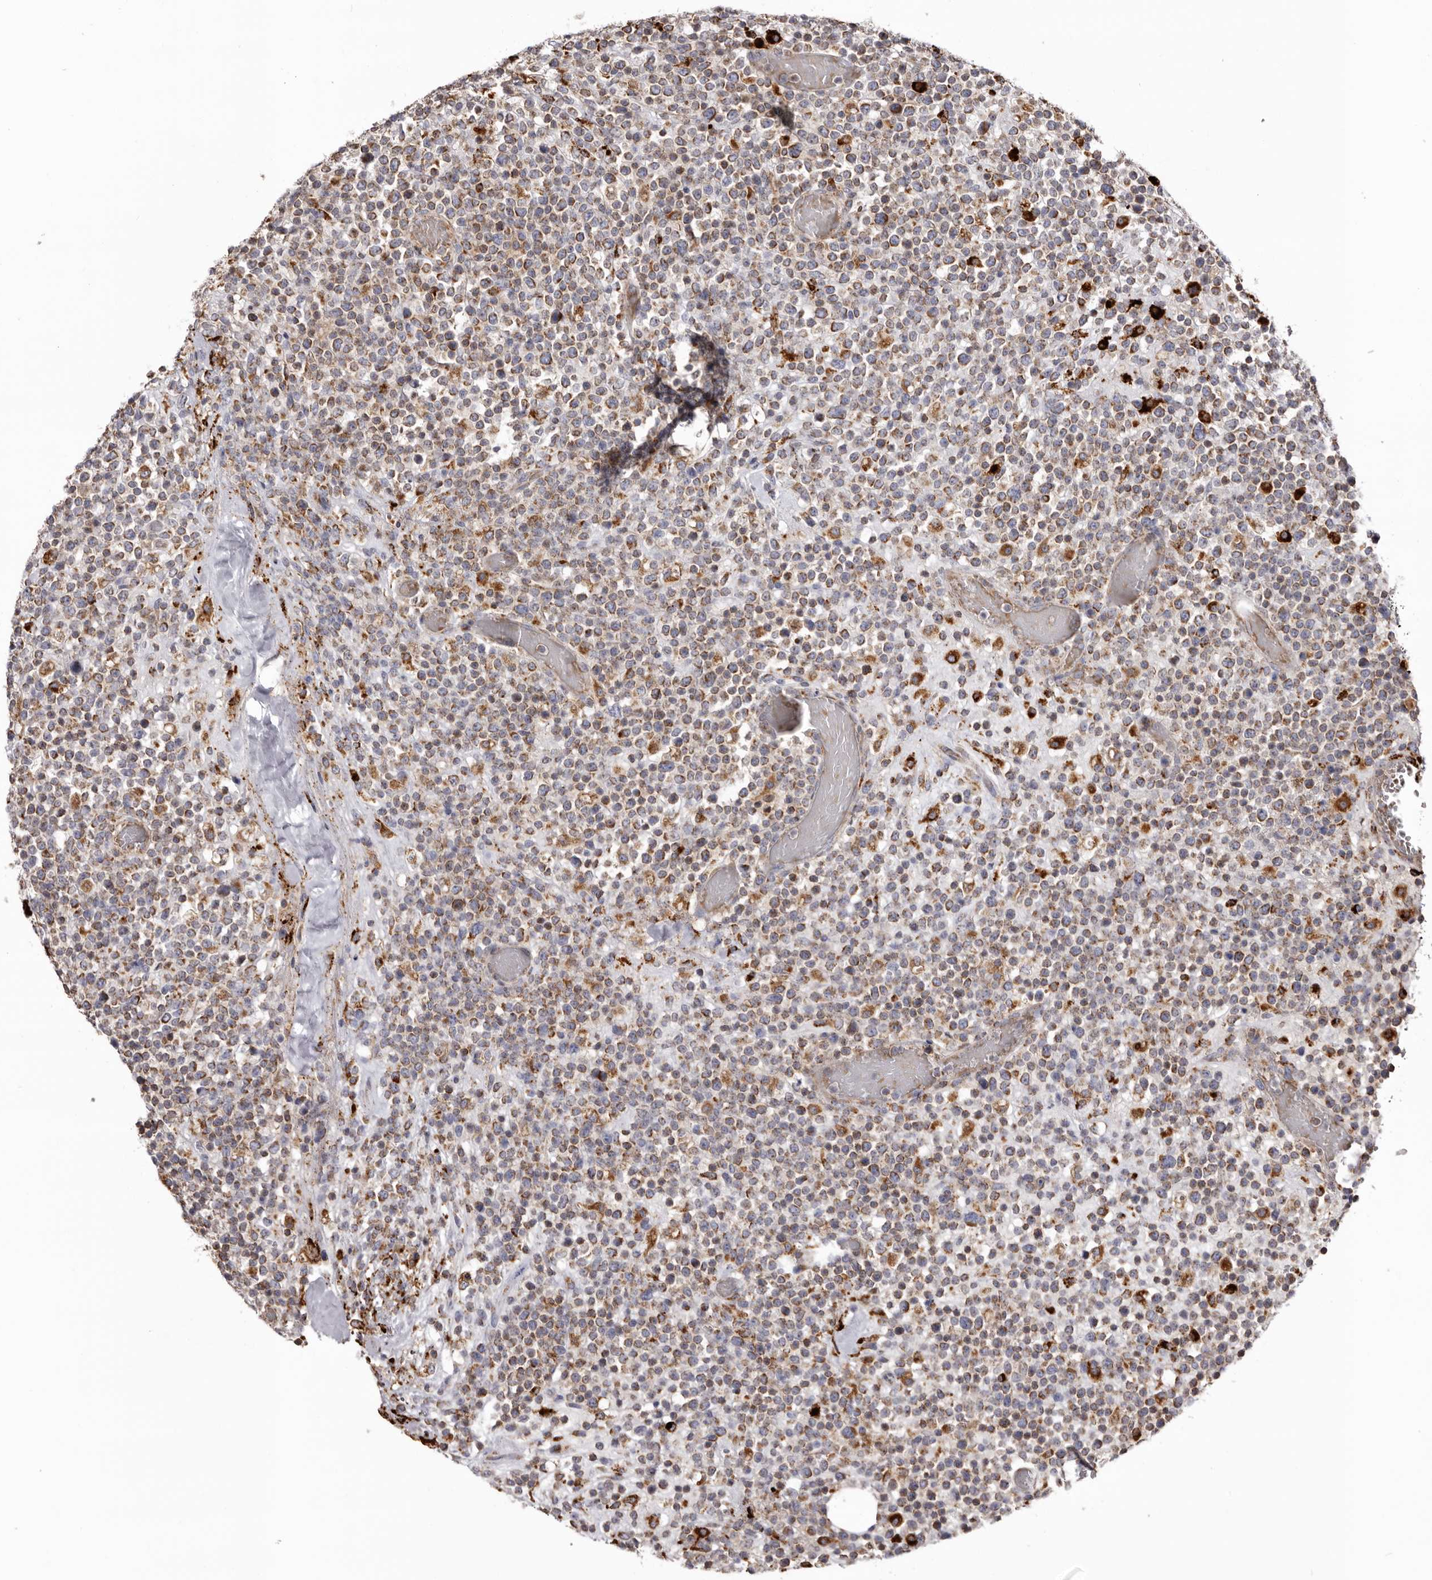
{"staining": {"intensity": "moderate", "quantity": ">75%", "location": "cytoplasmic/membranous"}, "tissue": "lymphoma", "cell_type": "Tumor cells", "image_type": "cancer", "snomed": [{"axis": "morphology", "description": "Malignant lymphoma, non-Hodgkin's type, High grade"}, {"axis": "topography", "description": "Colon"}], "caption": "Protein expression analysis of lymphoma shows moderate cytoplasmic/membranous staining in approximately >75% of tumor cells.", "gene": "MECR", "patient": {"sex": "female", "age": 53}}